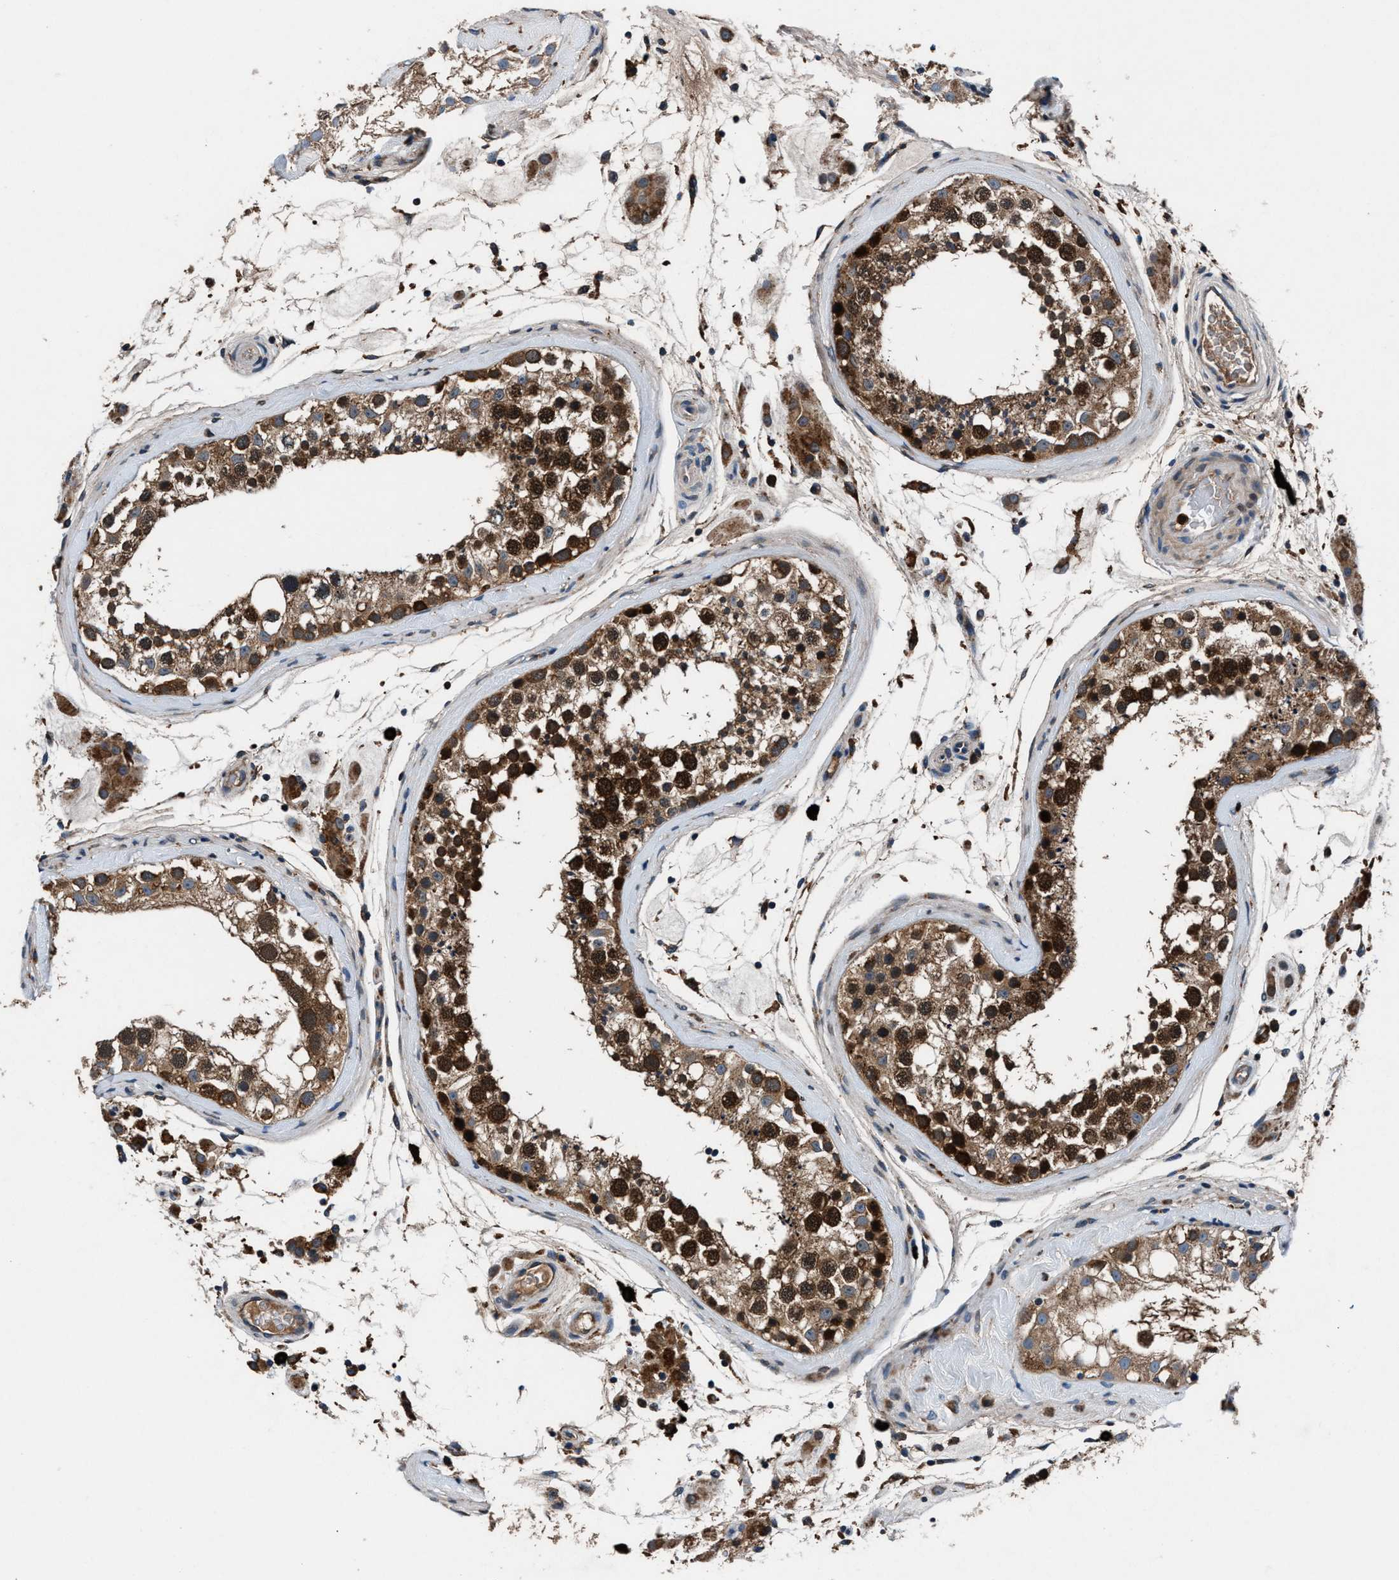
{"staining": {"intensity": "moderate", "quantity": ">75%", "location": "cytoplasmic/membranous,nuclear"}, "tissue": "testis", "cell_type": "Cells in seminiferous ducts", "image_type": "normal", "snomed": [{"axis": "morphology", "description": "Normal tissue, NOS"}, {"axis": "topography", "description": "Testis"}], "caption": "Immunohistochemistry photomicrograph of normal human testis stained for a protein (brown), which reveals medium levels of moderate cytoplasmic/membranous,nuclear positivity in approximately >75% of cells in seminiferous ducts.", "gene": "FAM221A", "patient": {"sex": "male", "age": 46}}